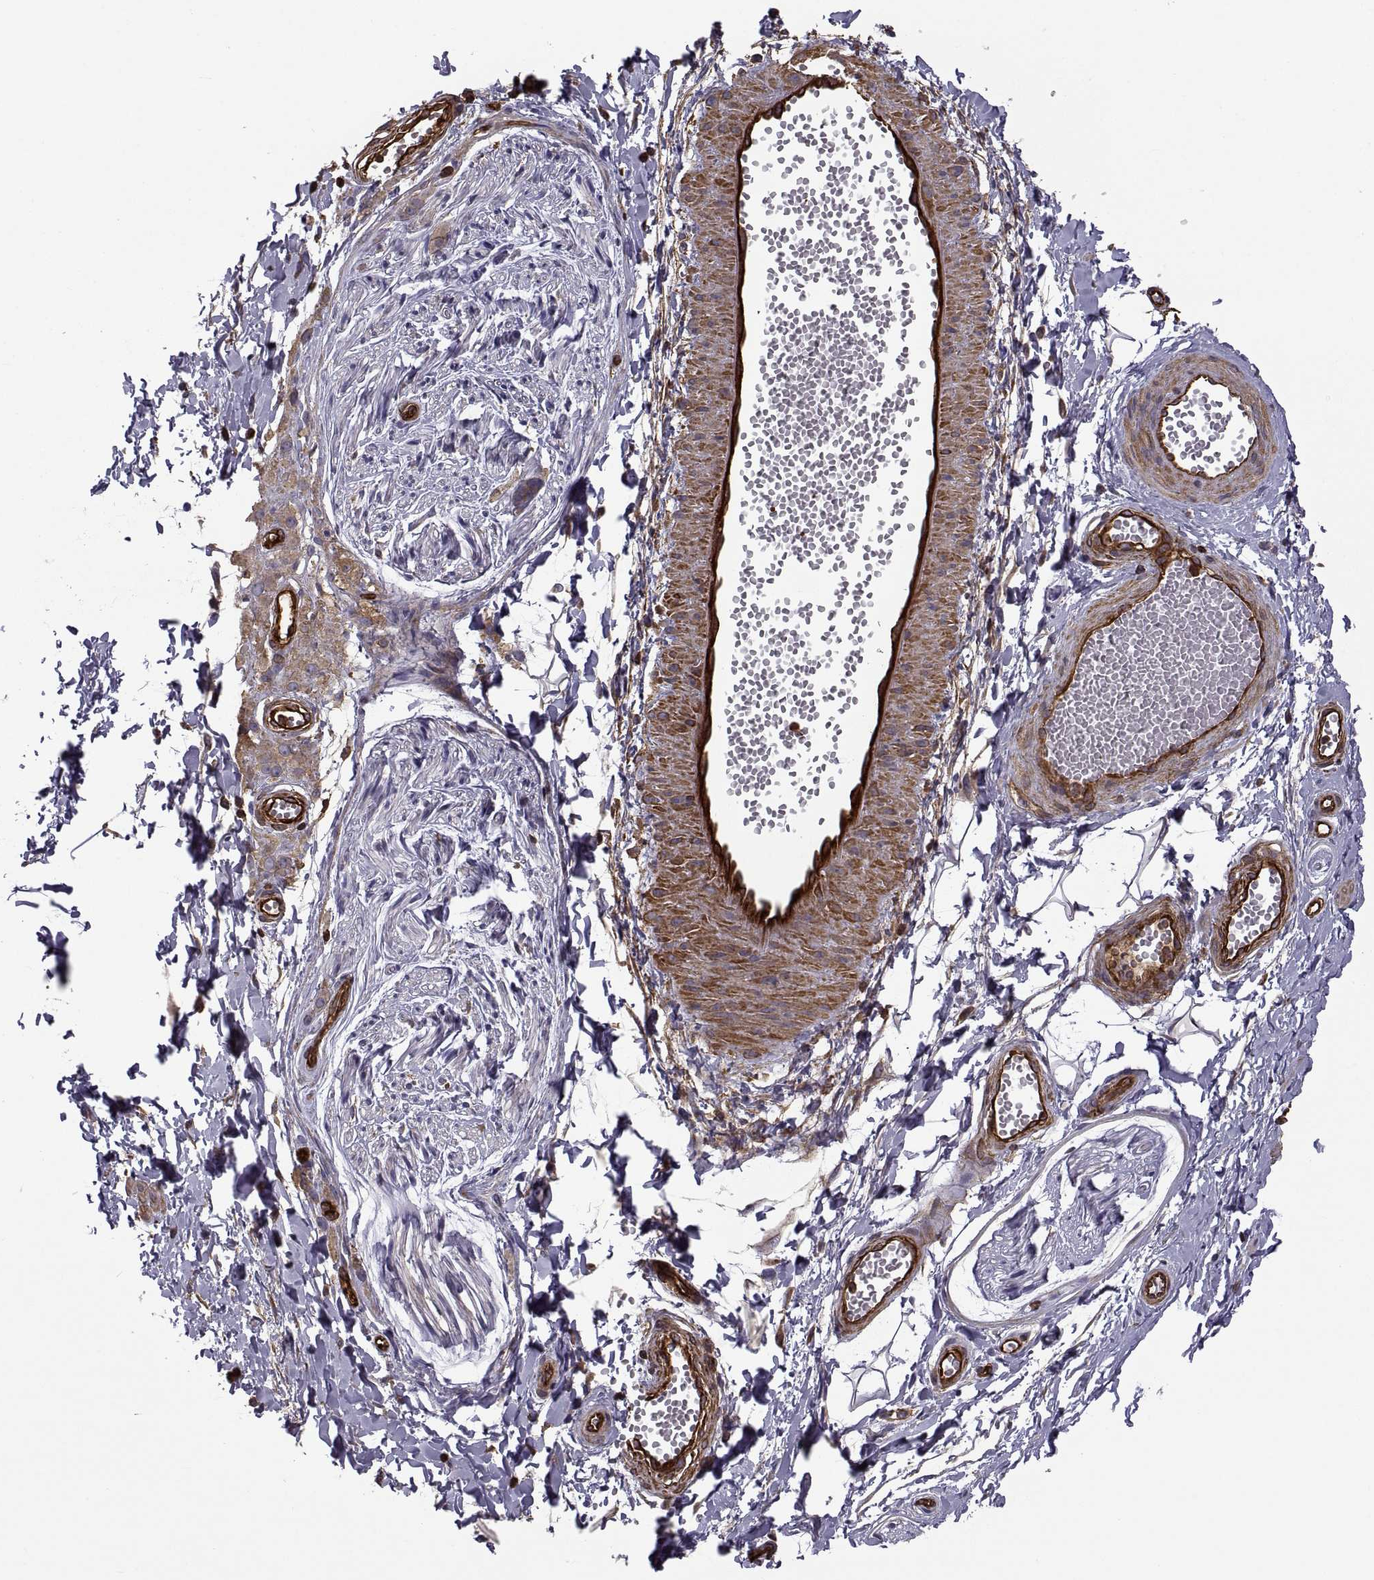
{"staining": {"intensity": "negative", "quantity": "none", "location": "none"}, "tissue": "adipose tissue", "cell_type": "Adipocytes", "image_type": "normal", "snomed": [{"axis": "morphology", "description": "Normal tissue, NOS"}, {"axis": "topography", "description": "Smooth muscle"}, {"axis": "topography", "description": "Peripheral nerve tissue"}], "caption": "The image displays no staining of adipocytes in unremarkable adipose tissue. The staining is performed using DAB (3,3'-diaminobenzidine) brown chromogen with nuclei counter-stained in using hematoxylin.", "gene": "MYH9", "patient": {"sex": "male", "age": 22}}